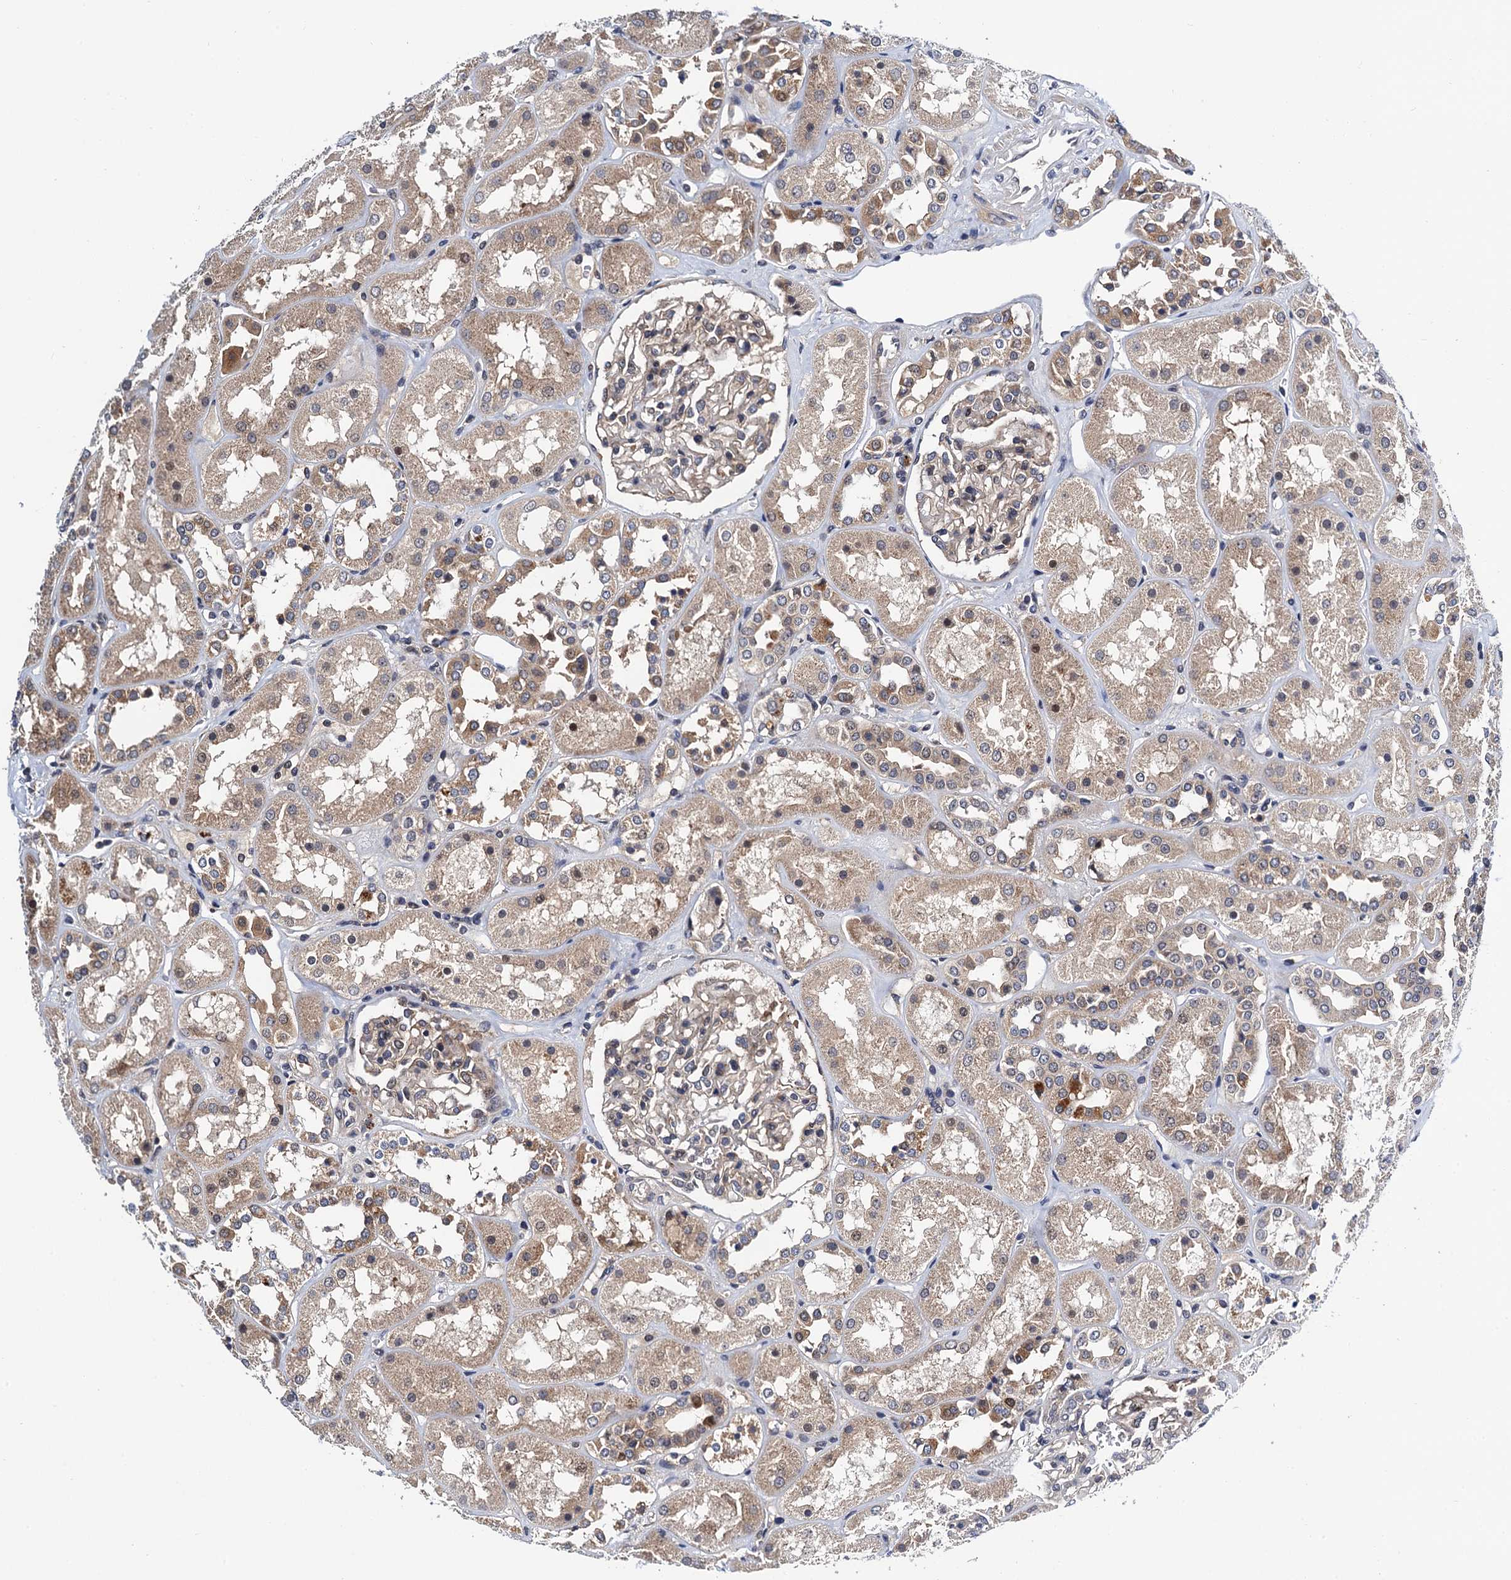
{"staining": {"intensity": "weak", "quantity": ">75%", "location": "cytoplasmic/membranous"}, "tissue": "kidney", "cell_type": "Cells in glomeruli", "image_type": "normal", "snomed": [{"axis": "morphology", "description": "Normal tissue, NOS"}, {"axis": "topography", "description": "Kidney"}], "caption": "IHC (DAB (3,3'-diaminobenzidine)) staining of normal human kidney demonstrates weak cytoplasmic/membranous protein expression in approximately >75% of cells in glomeruli. Immunohistochemistry (ihc) stains the protein in brown and the nuclei are stained blue.", "gene": "NAA16", "patient": {"sex": "male", "age": 70}}